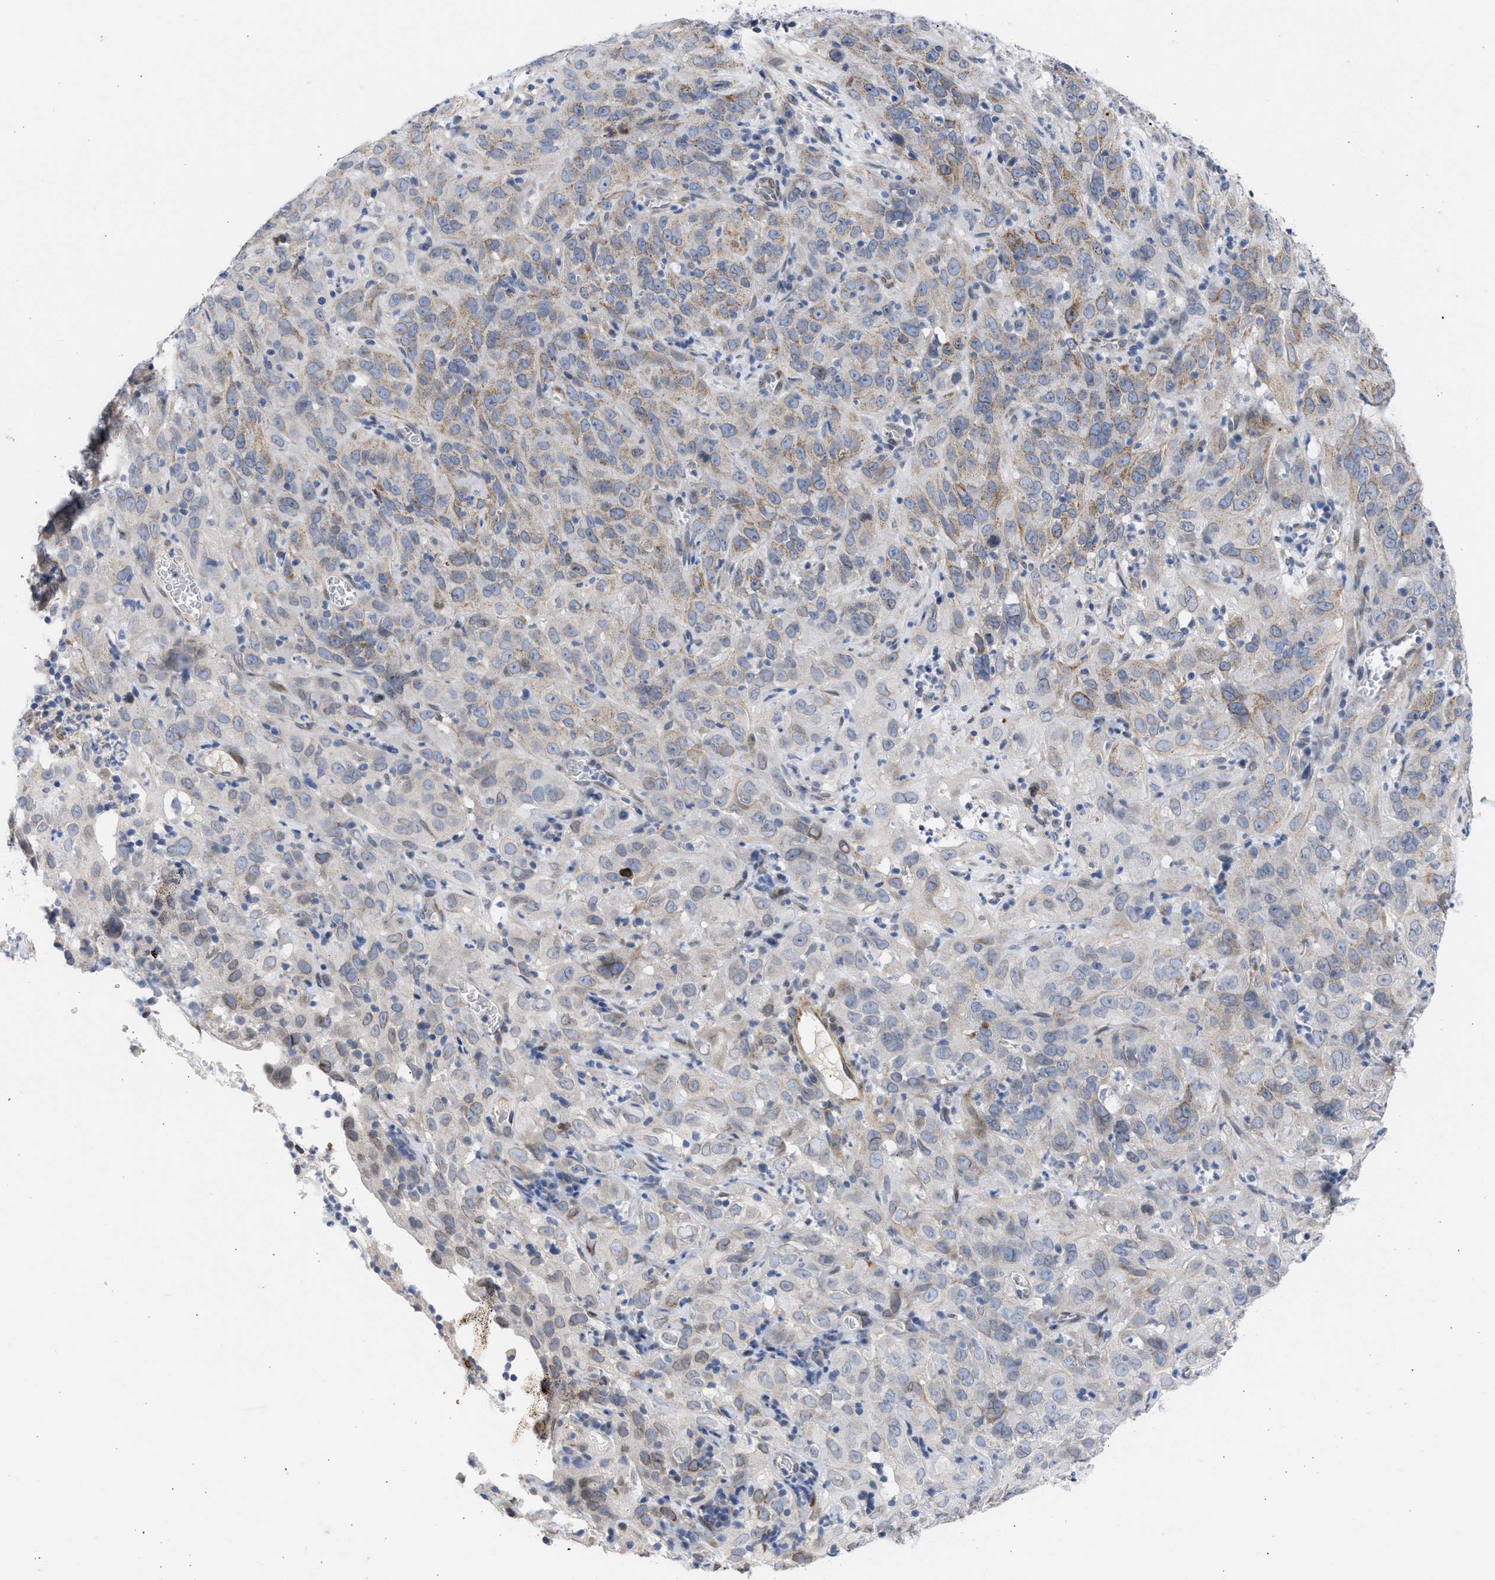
{"staining": {"intensity": "weak", "quantity": "<25%", "location": "cytoplasmic/membranous,nuclear"}, "tissue": "cervical cancer", "cell_type": "Tumor cells", "image_type": "cancer", "snomed": [{"axis": "morphology", "description": "Squamous cell carcinoma, NOS"}, {"axis": "topography", "description": "Cervix"}], "caption": "Immunohistochemistry of cervical cancer (squamous cell carcinoma) displays no expression in tumor cells.", "gene": "NUP35", "patient": {"sex": "female", "age": 32}}